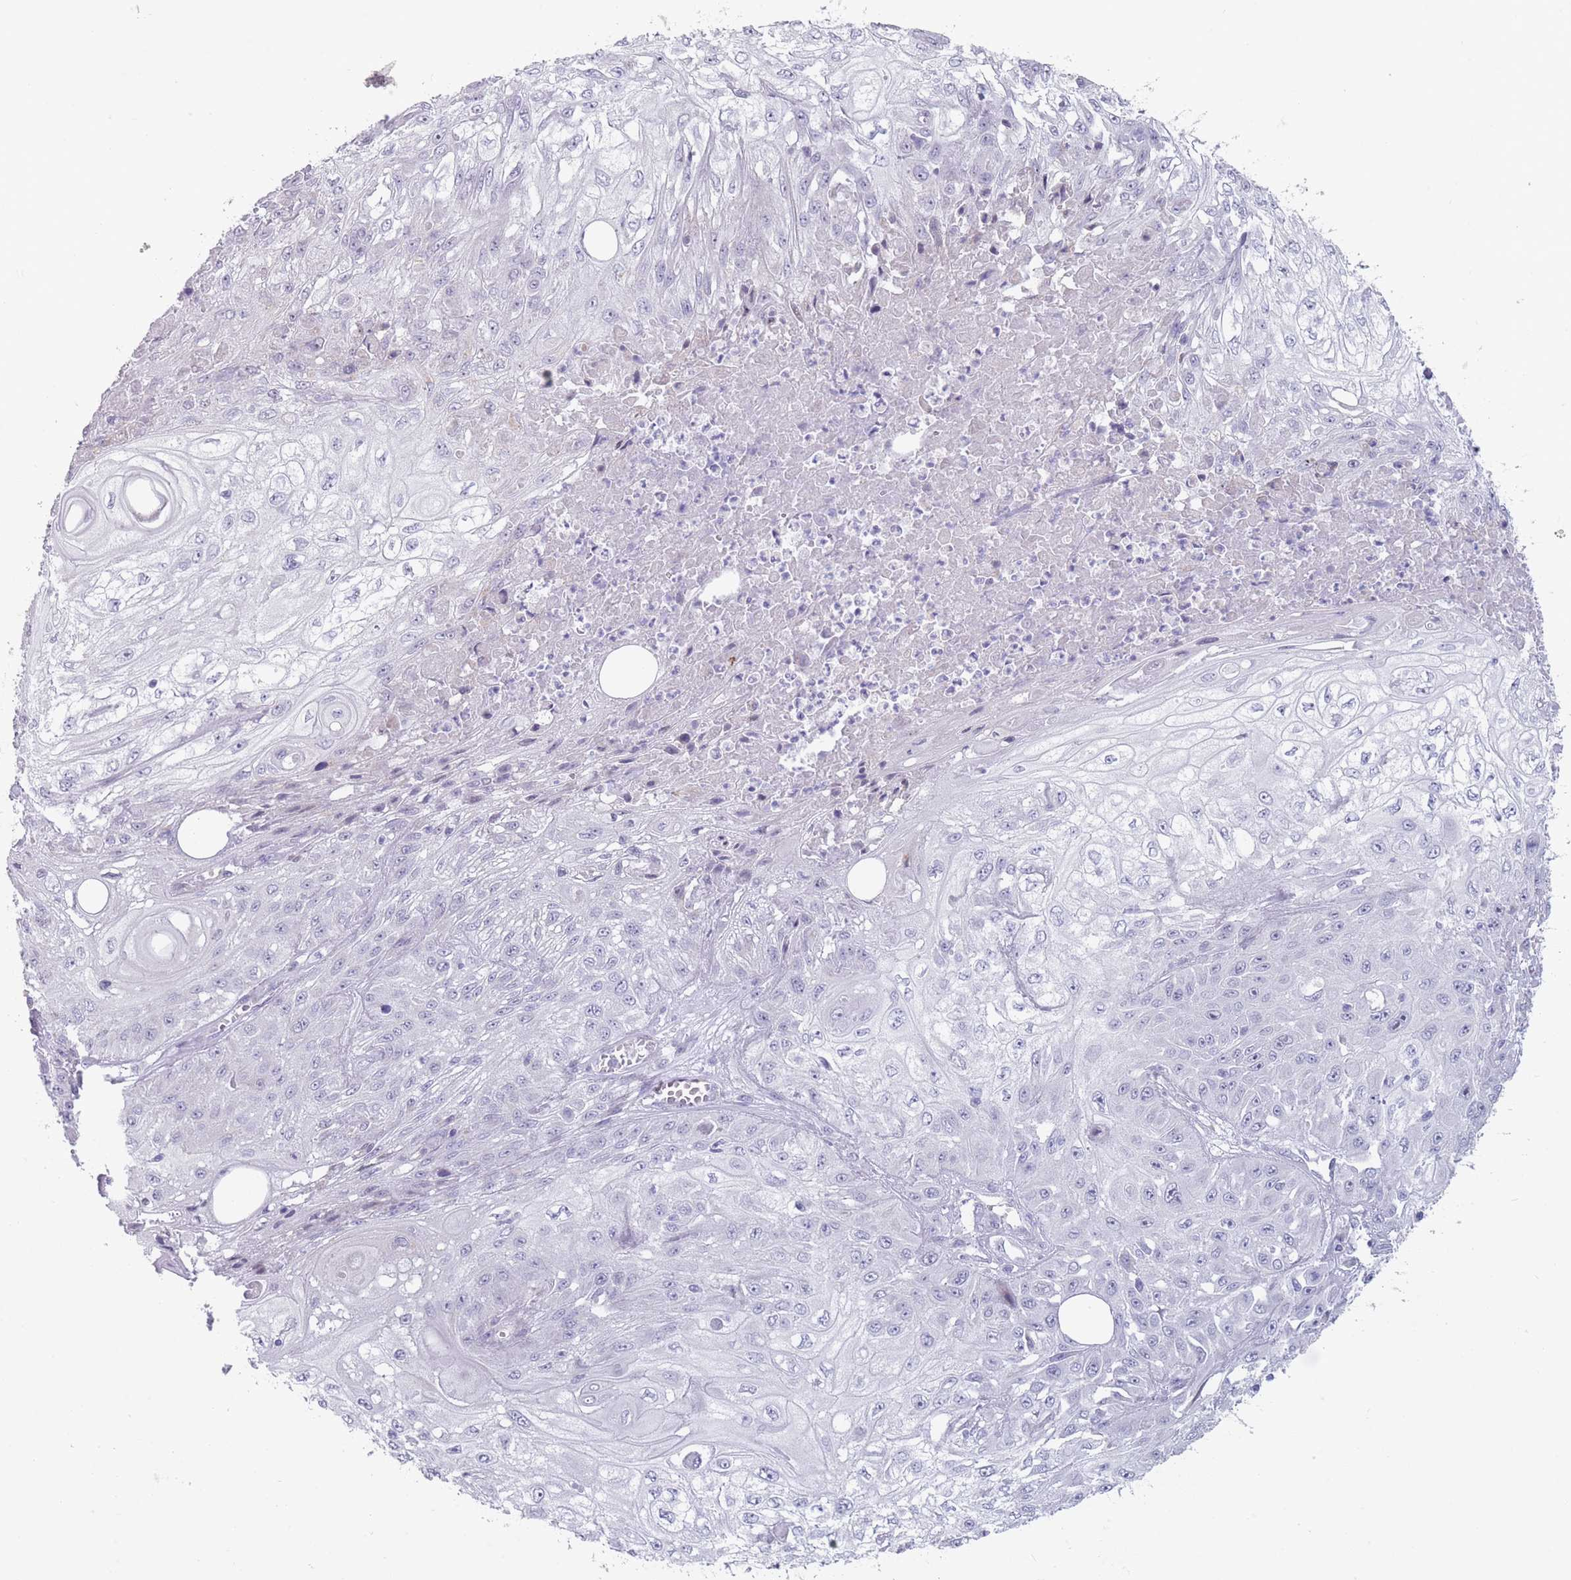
{"staining": {"intensity": "negative", "quantity": "none", "location": "none"}, "tissue": "skin cancer", "cell_type": "Tumor cells", "image_type": "cancer", "snomed": [{"axis": "morphology", "description": "Squamous cell carcinoma, NOS"}, {"axis": "morphology", "description": "Squamous cell carcinoma, metastatic, NOS"}, {"axis": "topography", "description": "Skin"}, {"axis": "topography", "description": "Lymph node"}], "caption": "Immunohistochemical staining of human skin cancer displays no significant expression in tumor cells. Brightfield microscopy of IHC stained with DAB (brown) and hematoxylin (blue), captured at high magnification.", "gene": "PAIP2B", "patient": {"sex": "male", "age": 75}}